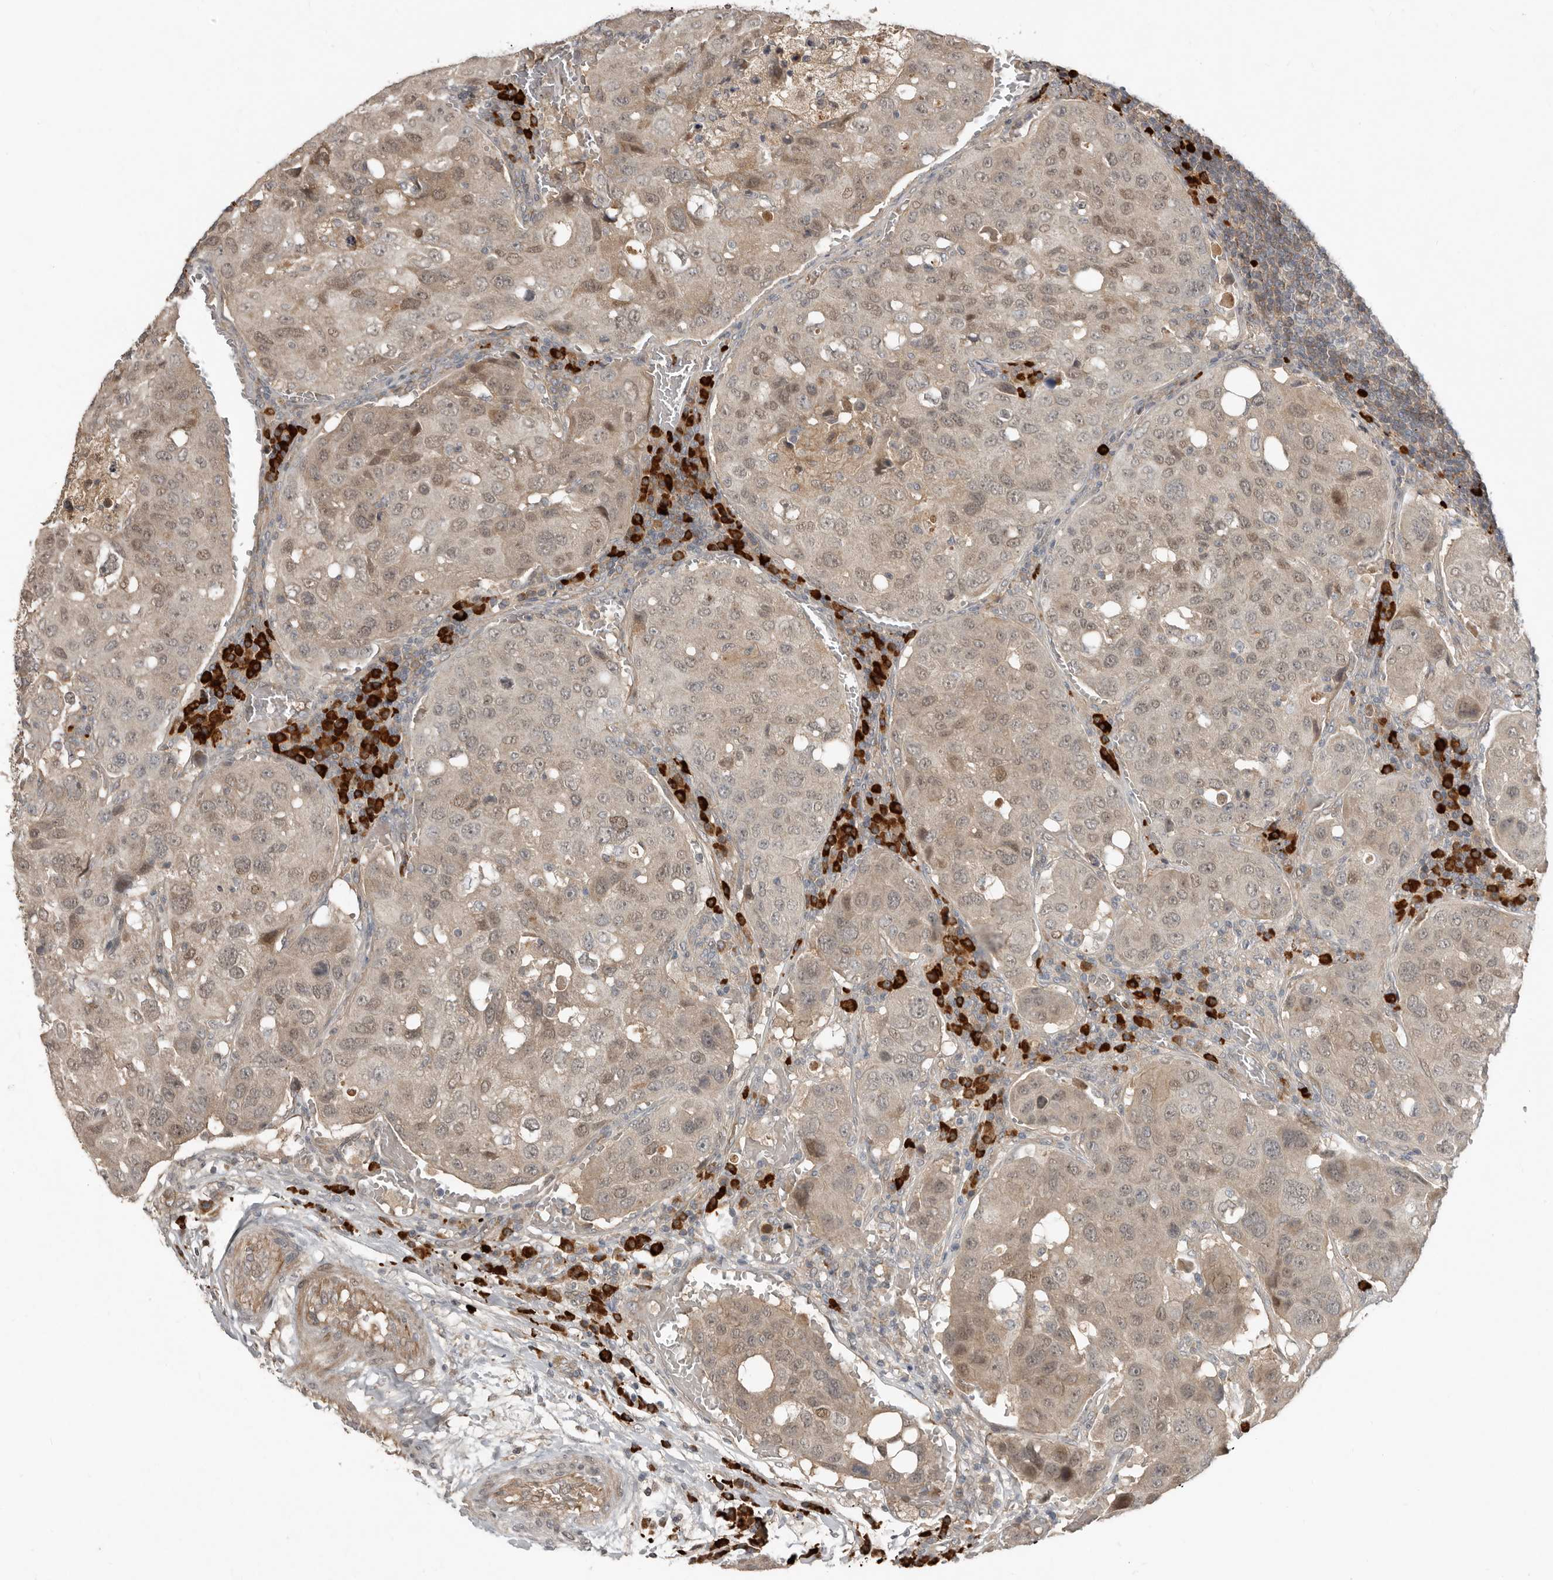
{"staining": {"intensity": "weak", "quantity": "25%-75%", "location": "cytoplasmic/membranous,nuclear"}, "tissue": "urothelial cancer", "cell_type": "Tumor cells", "image_type": "cancer", "snomed": [{"axis": "morphology", "description": "Urothelial carcinoma, High grade"}, {"axis": "topography", "description": "Lymph node"}, {"axis": "topography", "description": "Urinary bladder"}], "caption": "Urothelial carcinoma (high-grade) was stained to show a protein in brown. There is low levels of weak cytoplasmic/membranous and nuclear positivity in about 25%-75% of tumor cells.", "gene": "TEAD3", "patient": {"sex": "male", "age": 51}}